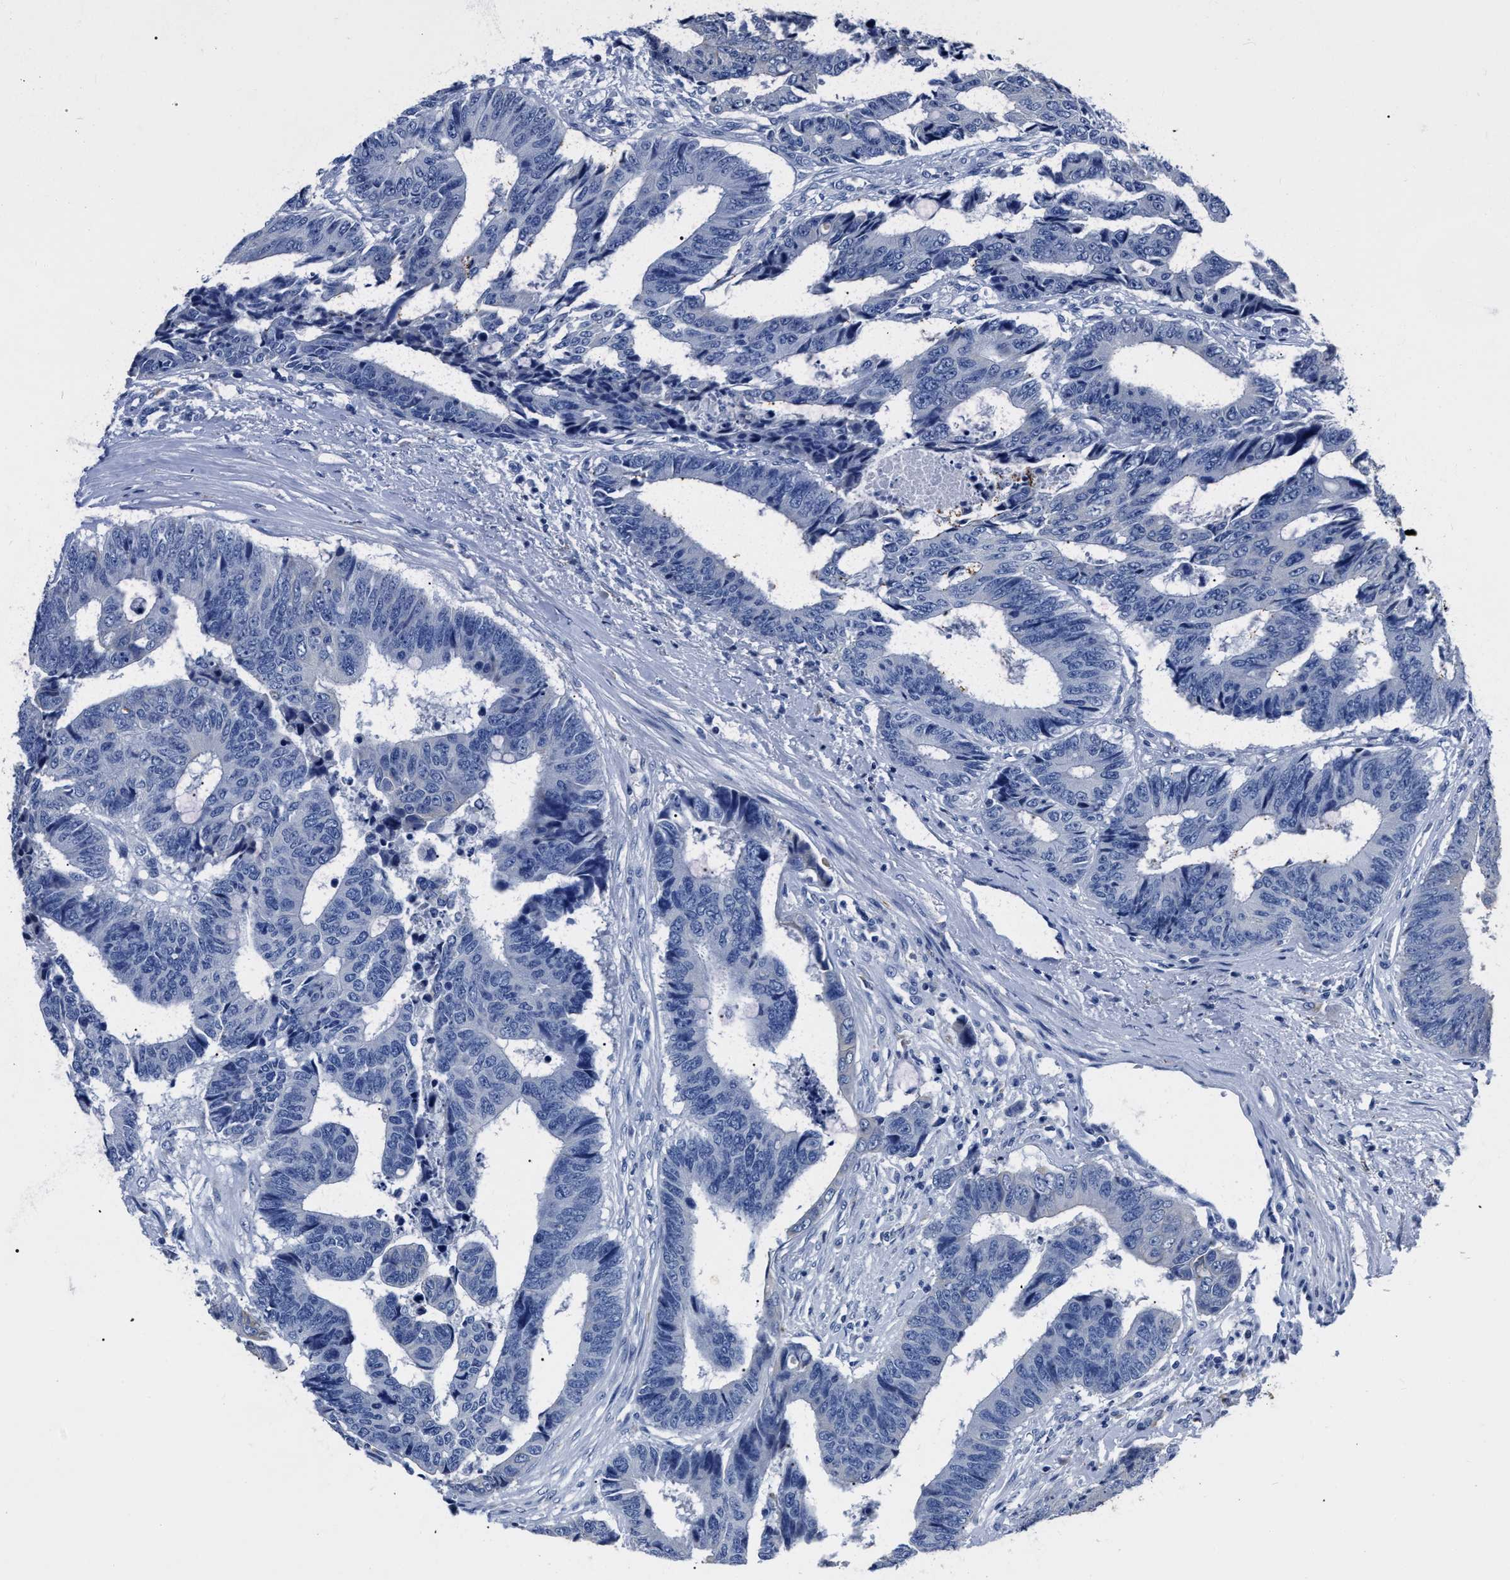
{"staining": {"intensity": "negative", "quantity": "none", "location": "none"}, "tissue": "colorectal cancer", "cell_type": "Tumor cells", "image_type": "cancer", "snomed": [{"axis": "morphology", "description": "Adenocarcinoma, NOS"}, {"axis": "topography", "description": "Rectum"}], "caption": "Tumor cells show no significant protein expression in colorectal cancer.", "gene": "MOV10L1", "patient": {"sex": "male", "age": 84}}